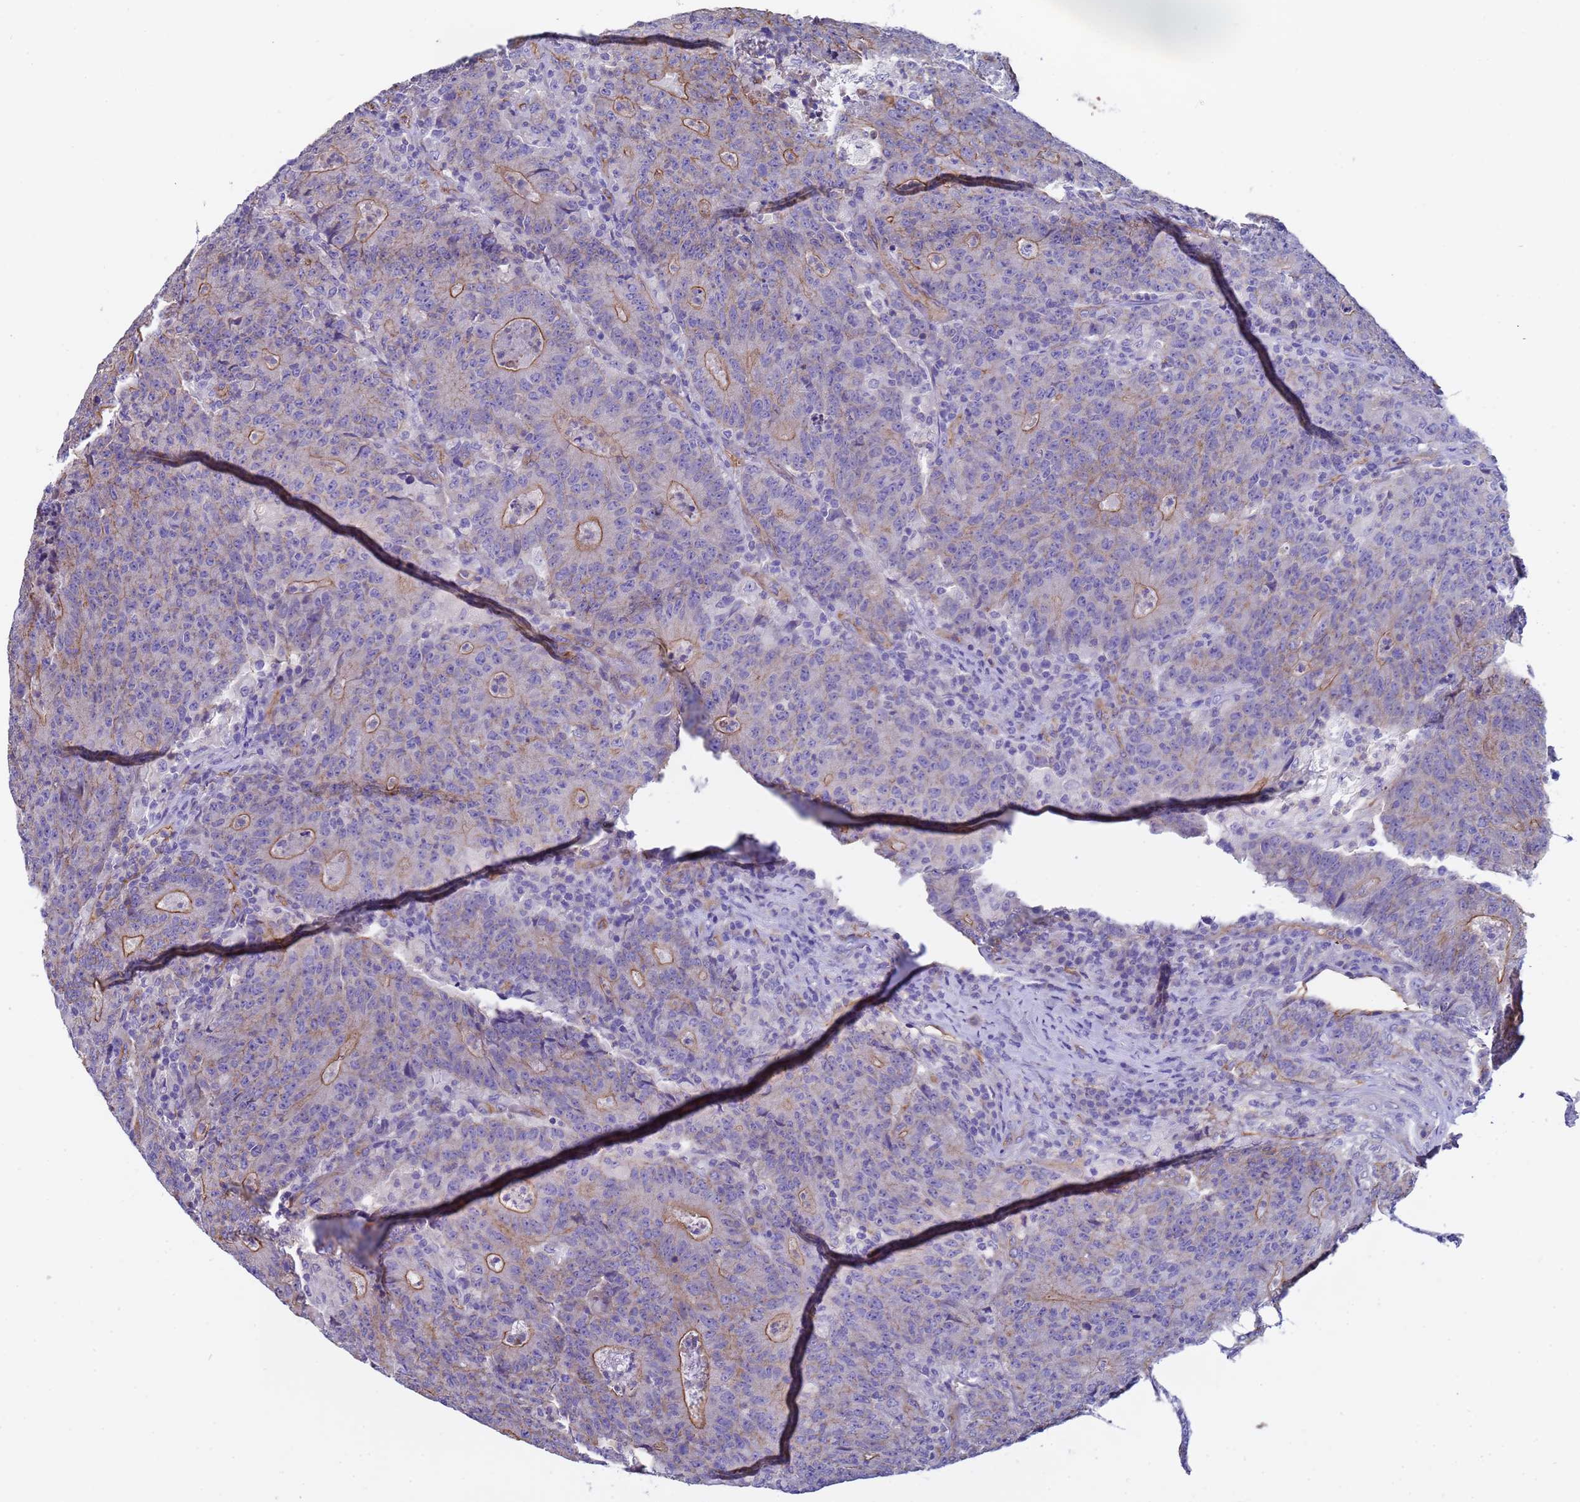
{"staining": {"intensity": "moderate", "quantity": "<25%", "location": "cytoplasmic/membranous"}, "tissue": "colorectal cancer", "cell_type": "Tumor cells", "image_type": "cancer", "snomed": [{"axis": "morphology", "description": "Adenocarcinoma, NOS"}, {"axis": "topography", "description": "Colon"}], "caption": "Immunohistochemical staining of human colorectal adenocarcinoma reveals low levels of moderate cytoplasmic/membranous protein staining in about <25% of tumor cells.", "gene": "ZNF248", "patient": {"sex": "female", "age": 75}}